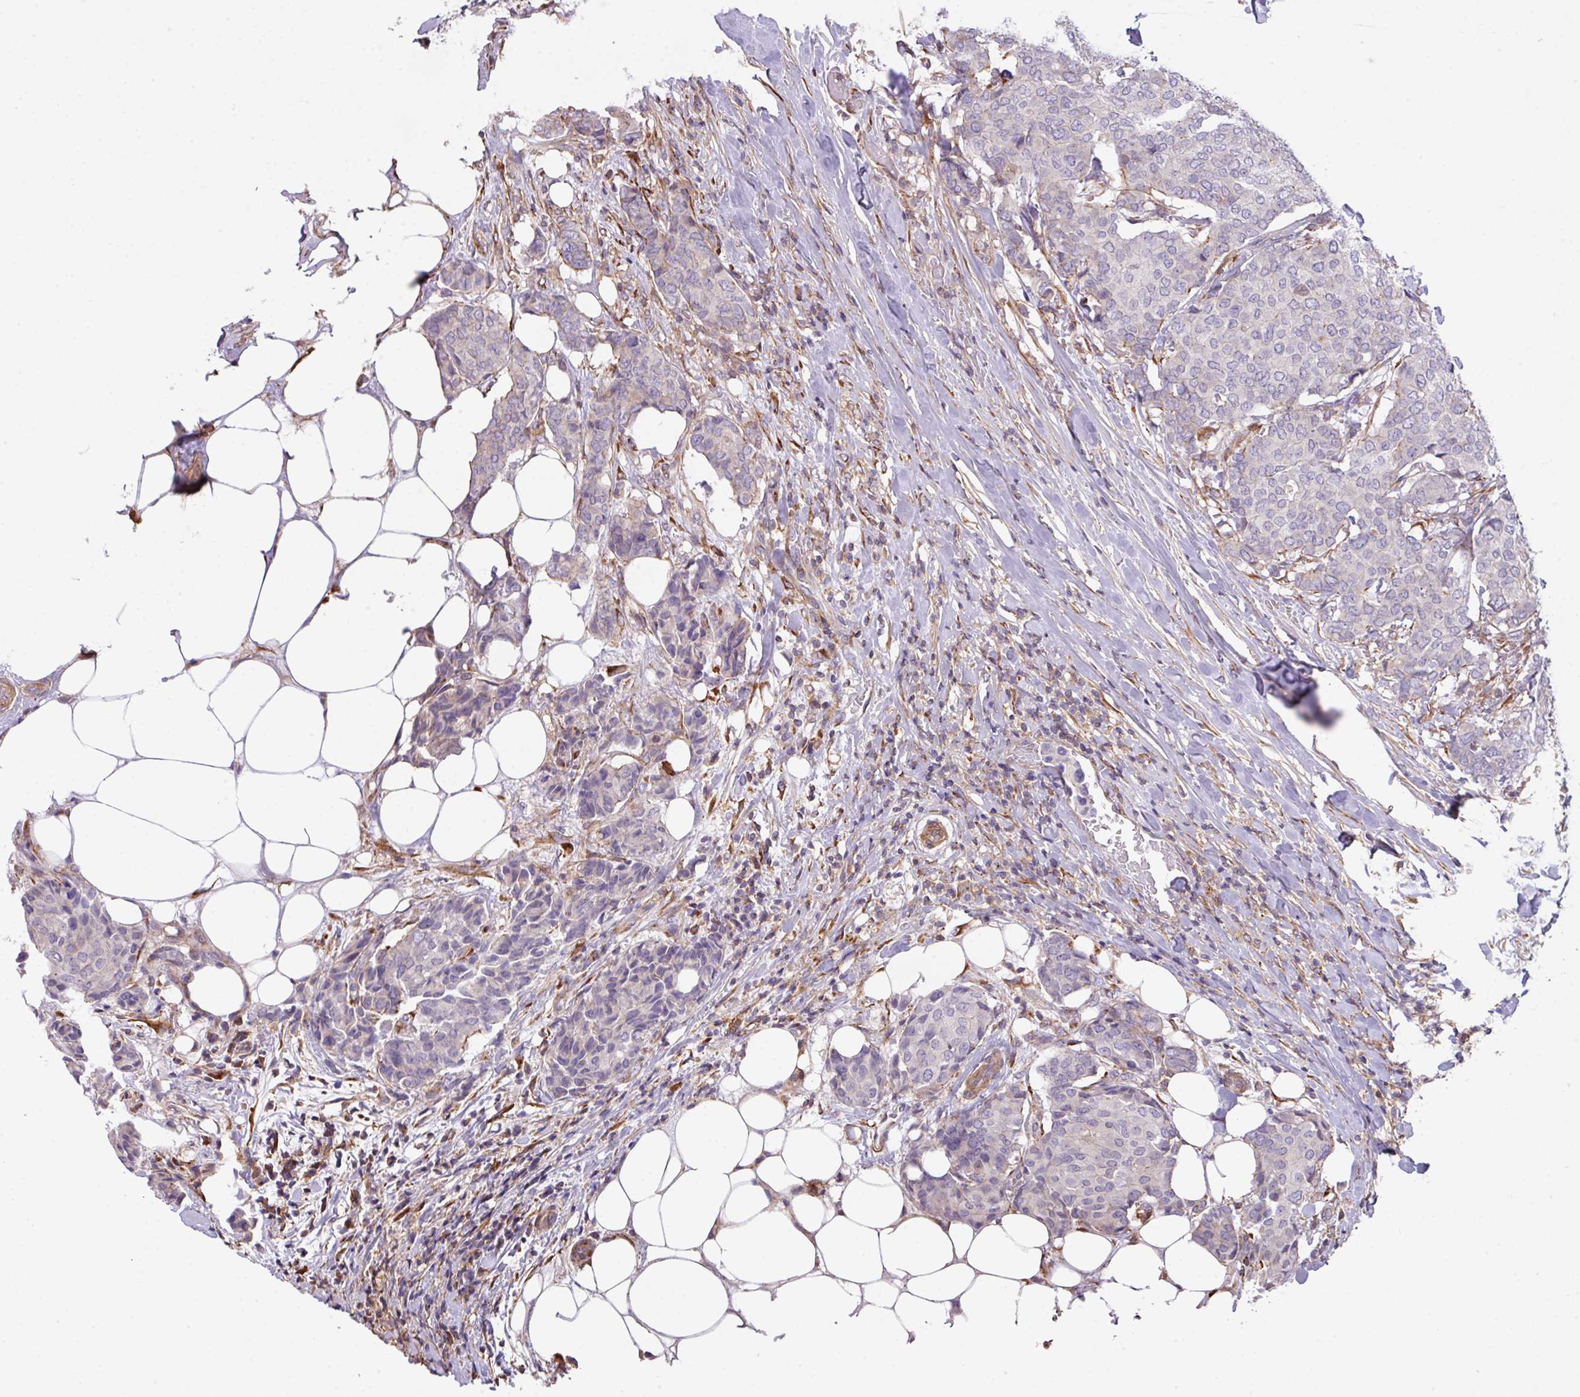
{"staining": {"intensity": "negative", "quantity": "none", "location": "none"}, "tissue": "breast cancer", "cell_type": "Tumor cells", "image_type": "cancer", "snomed": [{"axis": "morphology", "description": "Duct carcinoma"}, {"axis": "topography", "description": "Breast"}], "caption": "Human breast cancer stained for a protein using immunohistochemistry reveals no positivity in tumor cells.", "gene": "LRRC41", "patient": {"sex": "female", "age": 75}}